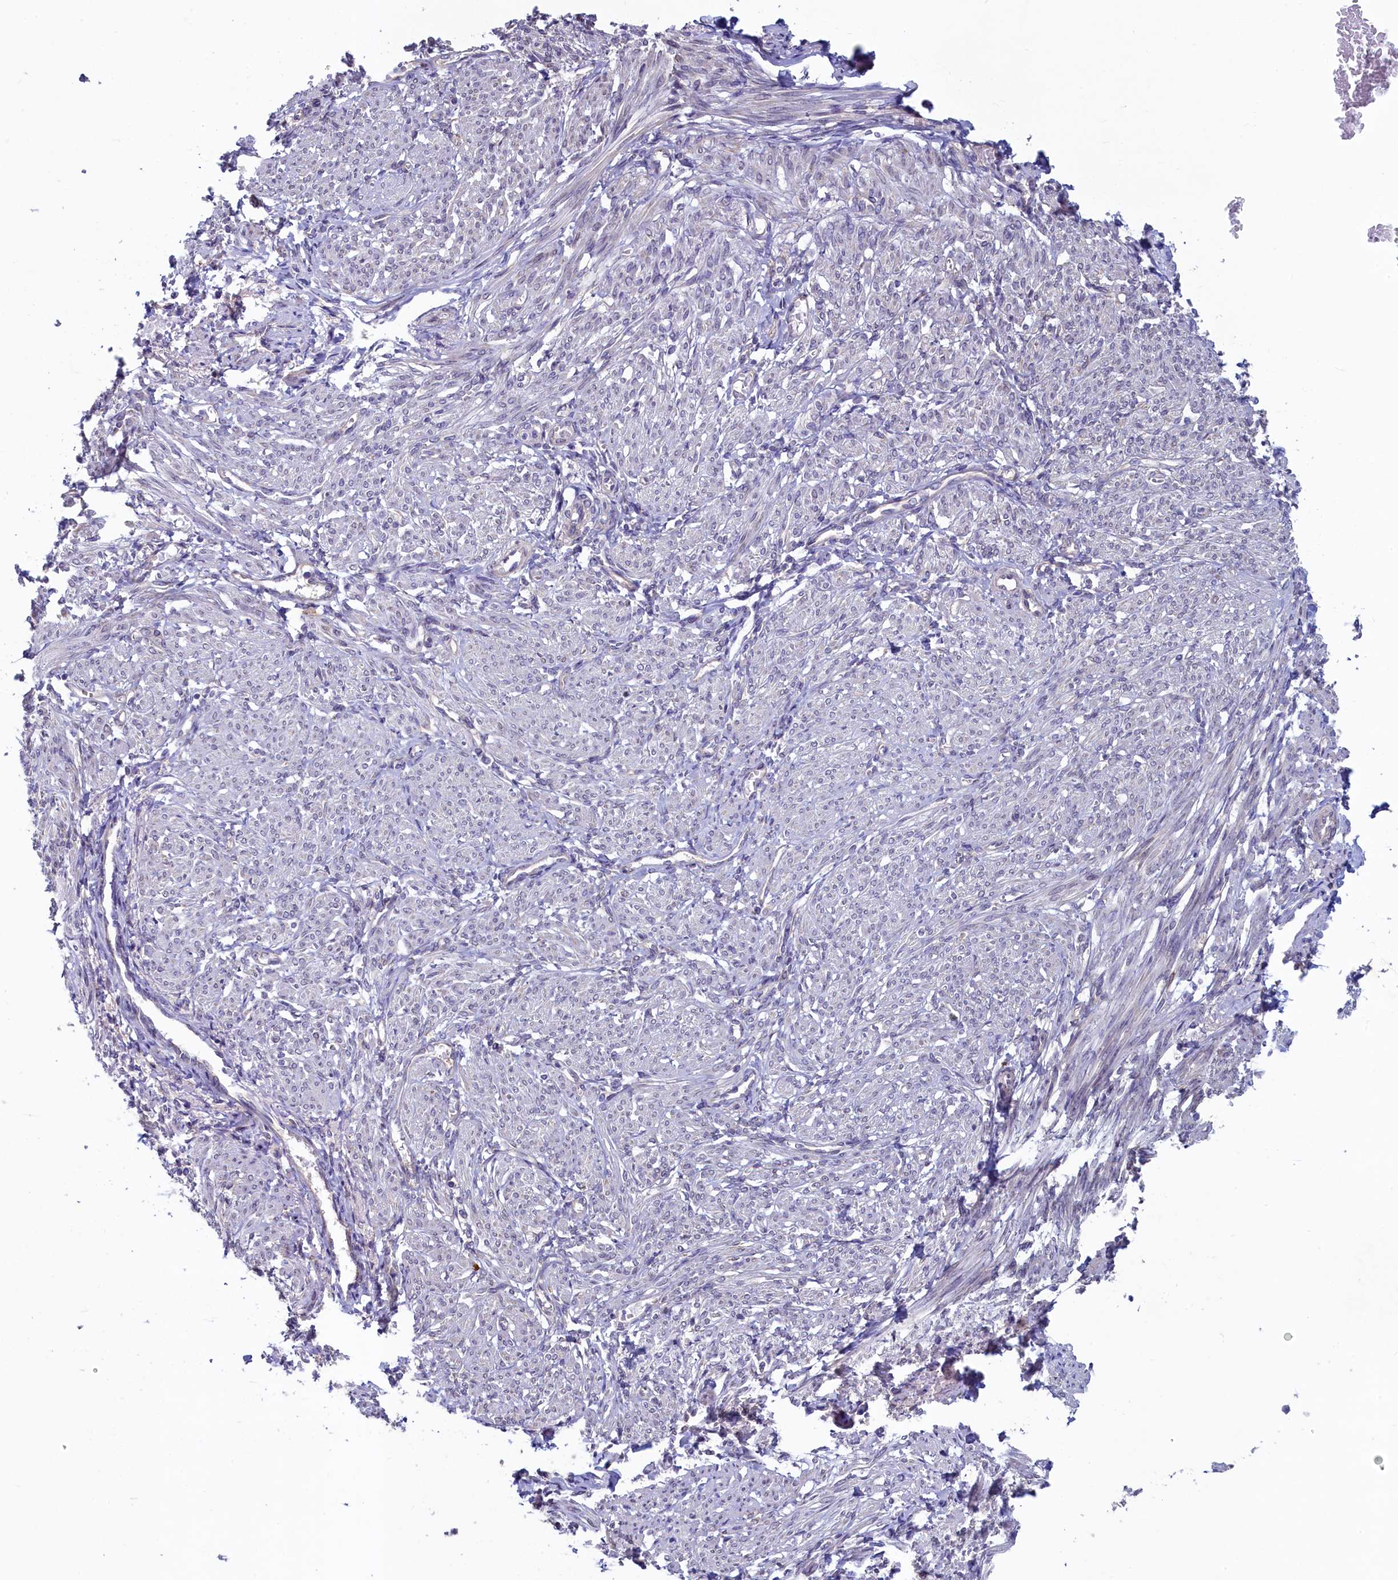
{"staining": {"intensity": "weak", "quantity": "<25%", "location": "cytoplasmic/membranous"}, "tissue": "smooth muscle", "cell_type": "Smooth muscle cells", "image_type": "normal", "snomed": [{"axis": "morphology", "description": "Normal tissue, NOS"}, {"axis": "topography", "description": "Smooth muscle"}], "caption": "The micrograph exhibits no significant staining in smooth muscle cells of smooth muscle.", "gene": "SPATA2L", "patient": {"sex": "female", "age": 39}}